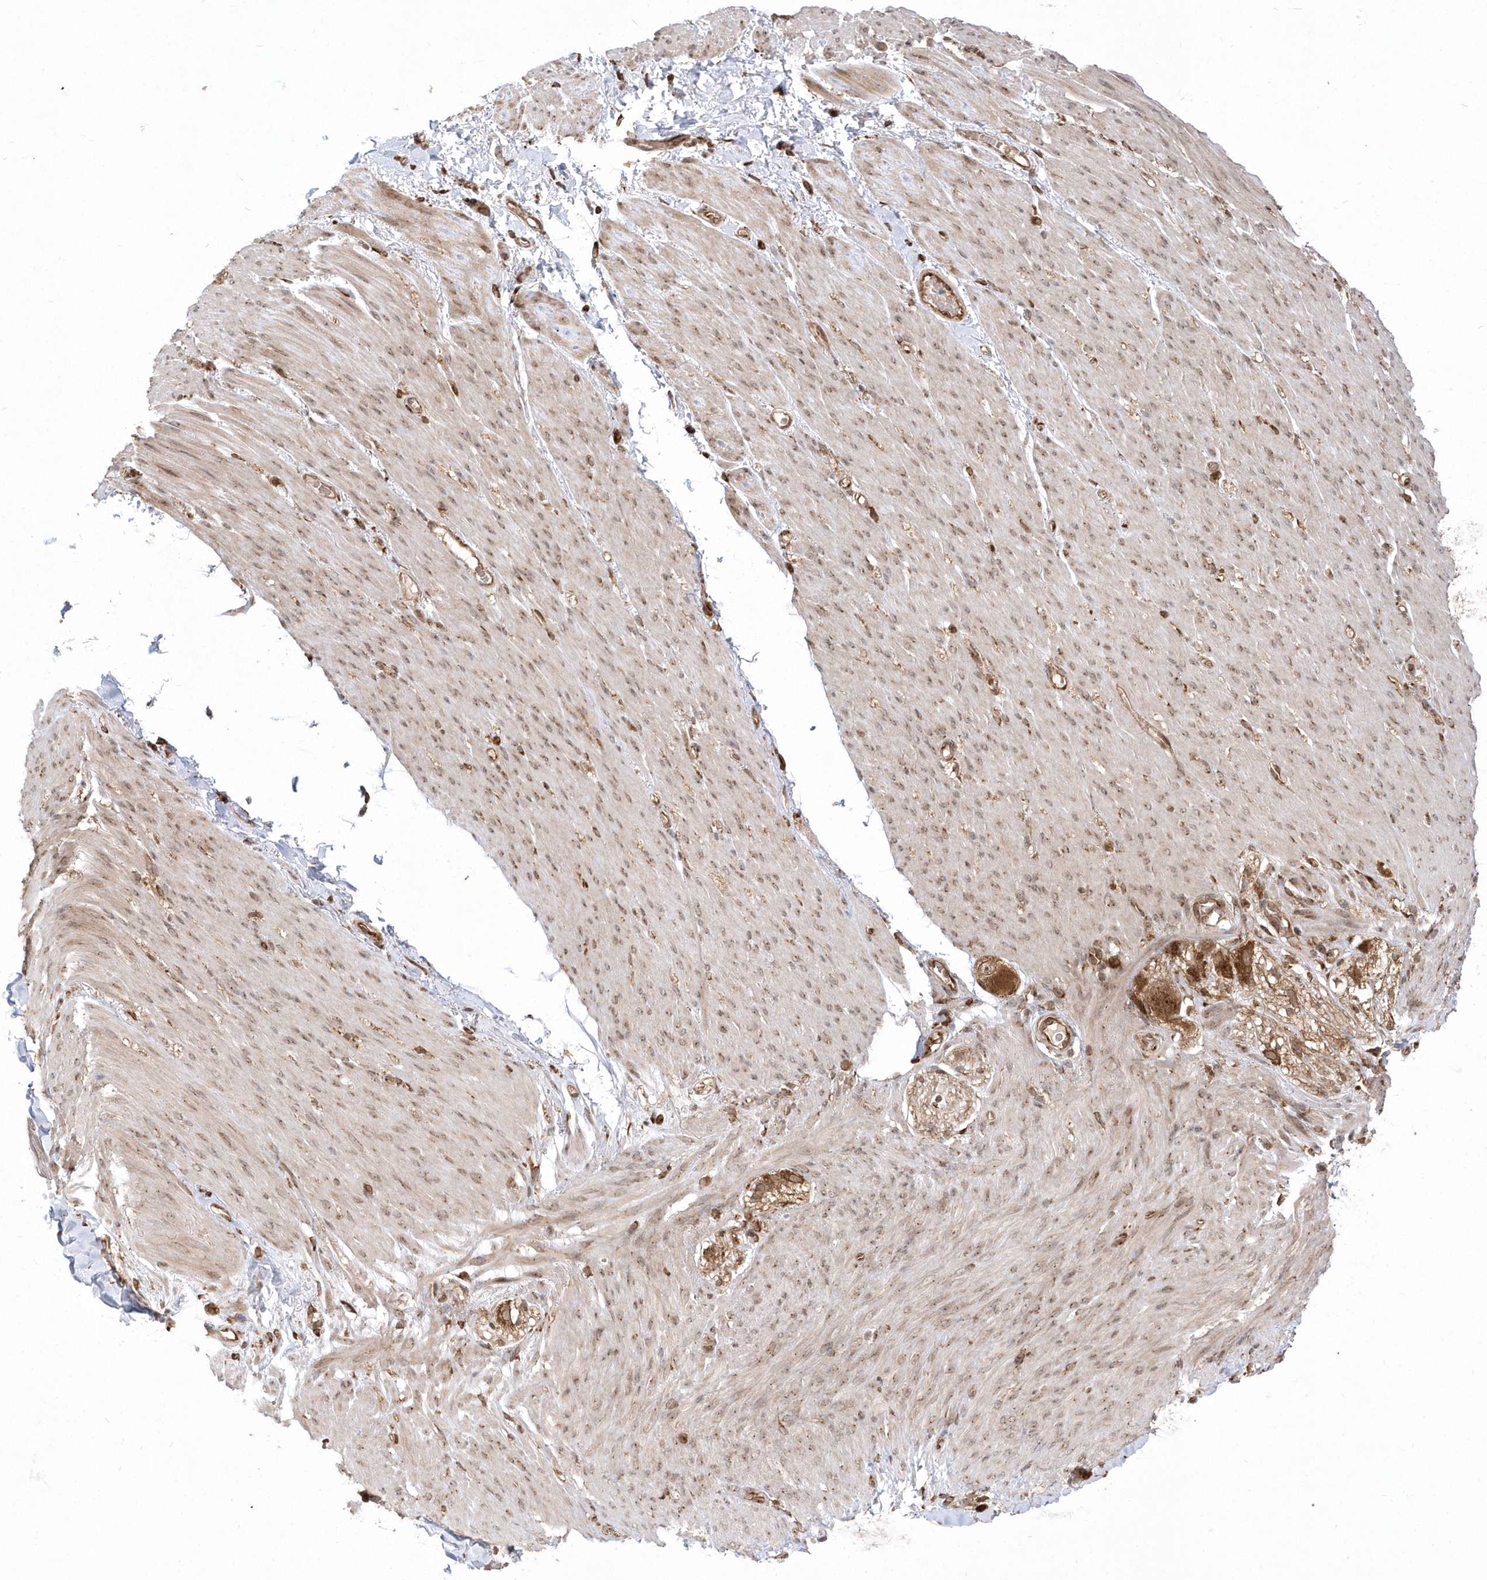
{"staining": {"intensity": "moderate", "quantity": "25%-75%", "location": "cytoplasmic/membranous"}, "tissue": "adipose tissue", "cell_type": "Adipocytes", "image_type": "normal", "snomed": [{"axis": "morphology", "description": "Normal tissue, NOS"}, {"axis": "topography", "description": "Colon"}, {"axis": "topography", "description": "Peripheral nerve tissue"}], "caption": "IHC of benign adipose tissue shows medium levels of moderate cytoplasmic/membranous staining in approximately 25%-75% of adipocytes. (brown staining indicates protein expression, while blue staining denotes nuclei).", "gene": "EPC2", "patient": {"sex": "female", "age": 61}}